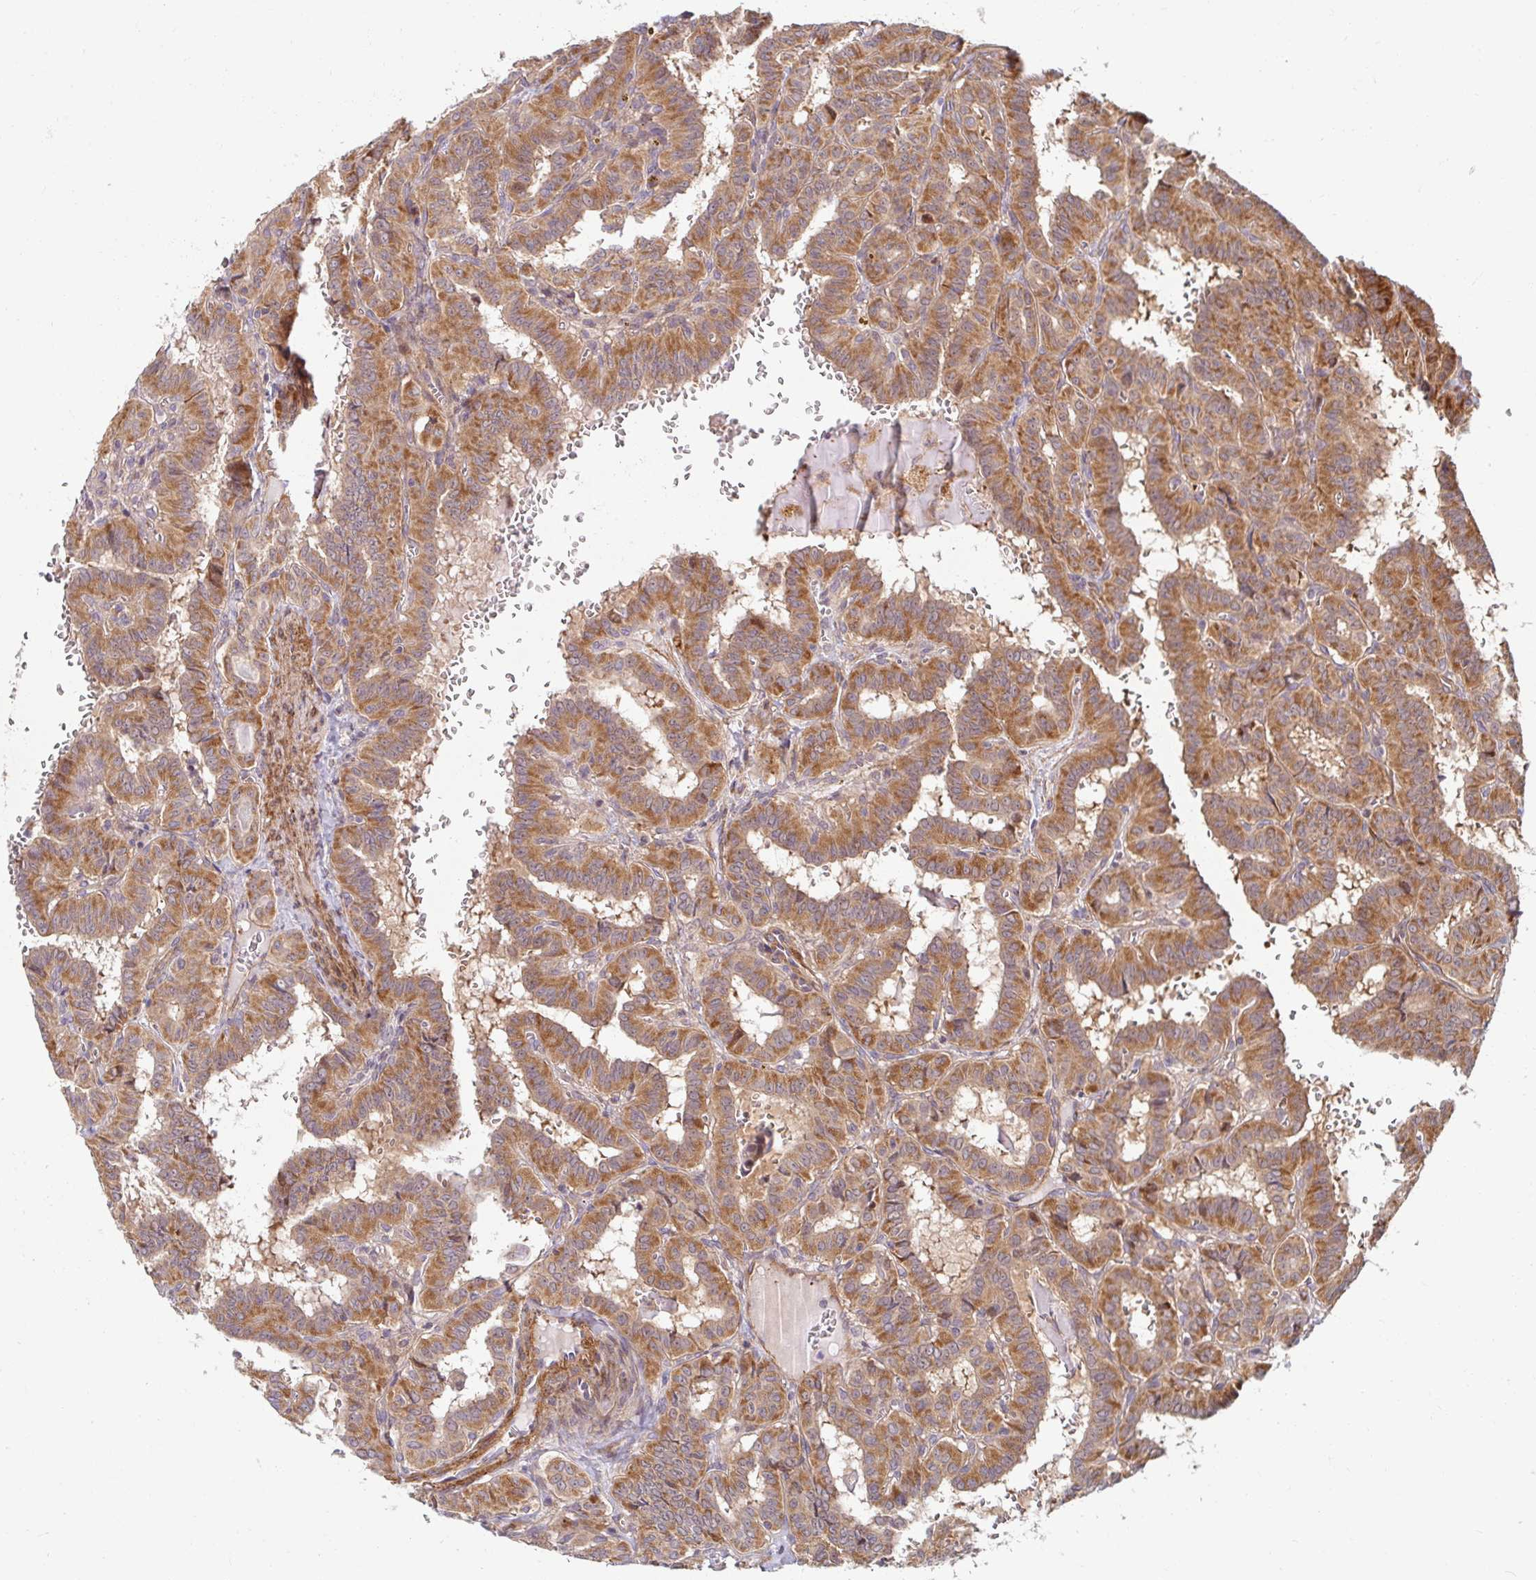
{"staining": {"intensity": "moderate", "quantity": ">75%", "location": "cytoplasmic/membranous"}, "tissue": "thyroid cancer", "cell_type": "Tumor cells", "image_type": "cancer", "snomed": [{"axis": "morphology", "description": "Papillary adenocarcinoma, NOS"}, {"axis": "topography", "description": "Thyroid gland"}], "caption": "This is an image of immunohistochemistry staining of thyroid cancer, which shows moderate expression in the cytoplasmic/membranous of tumor cells.", "gene": "BTF3", "patient": {"sex": "female", "age": 21}}